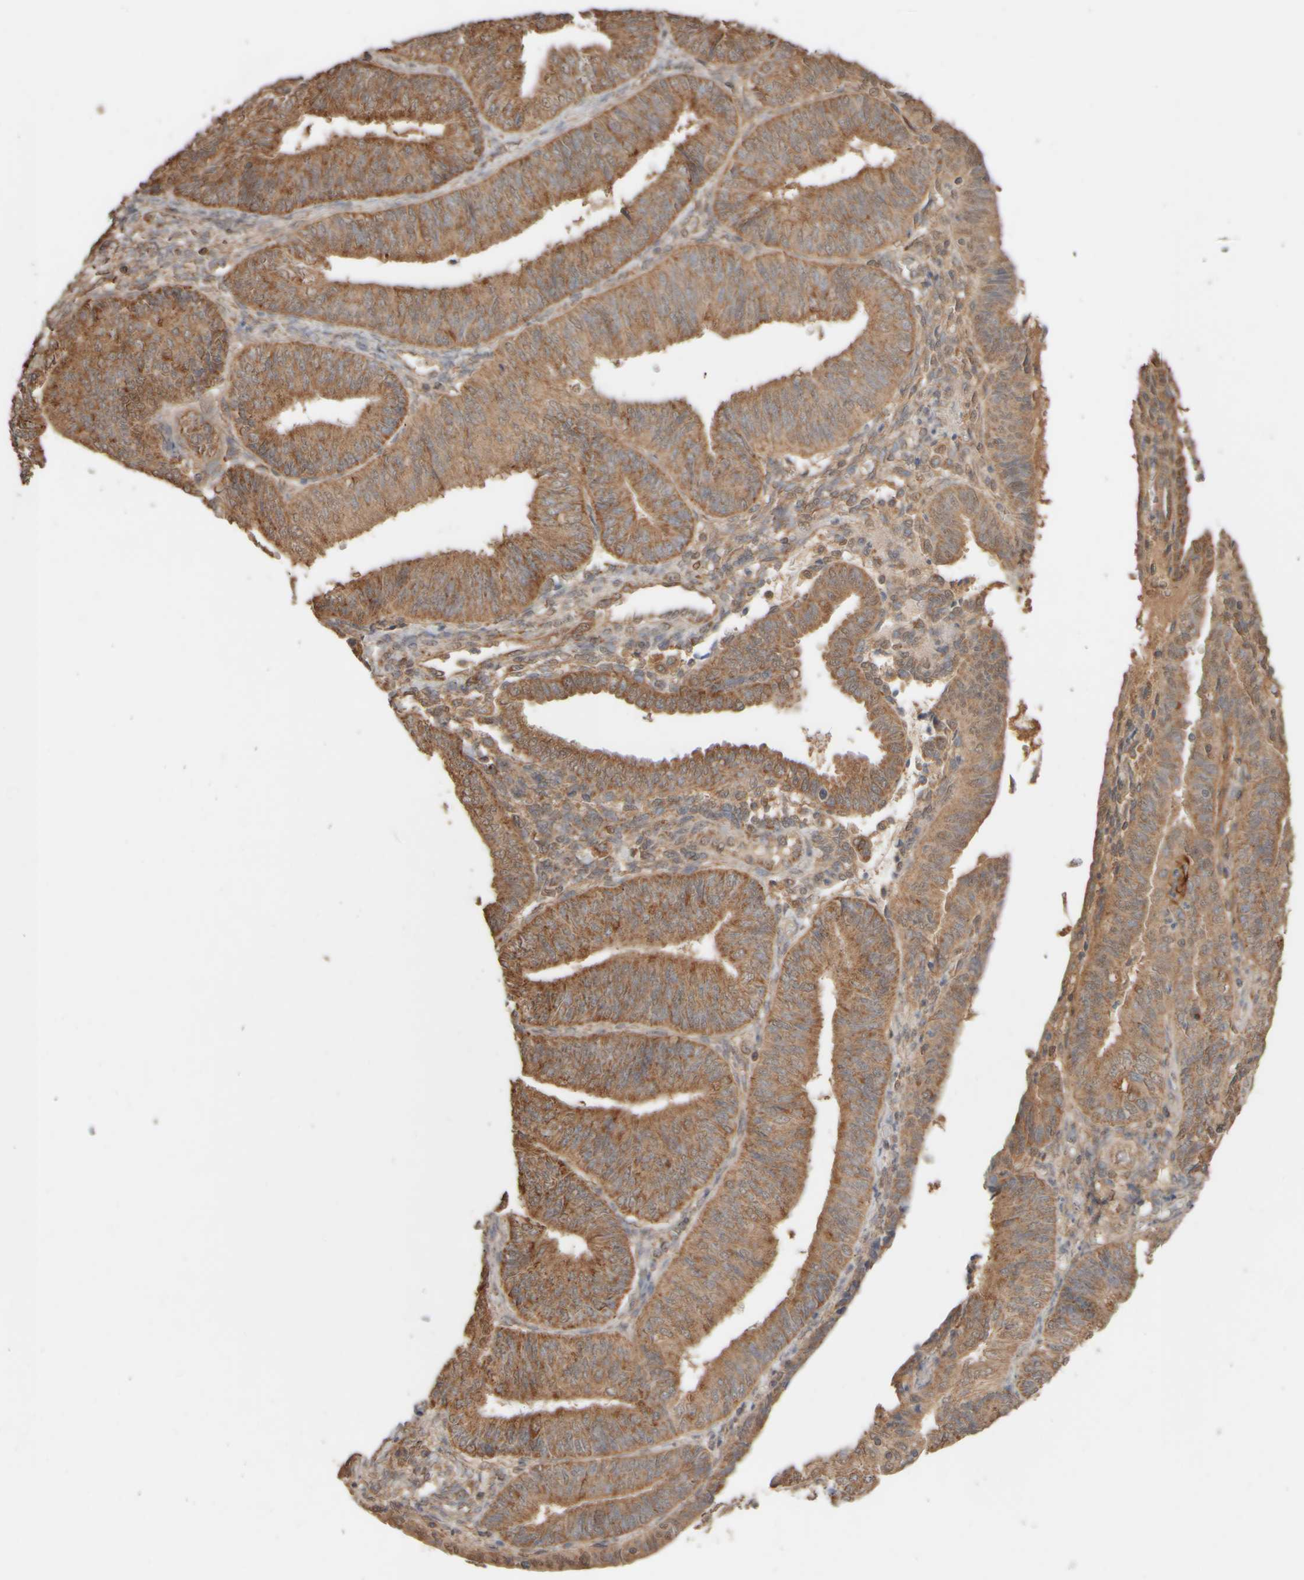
{"staining": {"intensity": "moderate", "quantity": ">75%", "location": "cytoplasmic/membranous"}, "tissue": "endometrial cancer", "cell_type": "Tumor cells", "image_type": "cancer", "snomed": [{"axis": "morphology", "description": "Adenocarcinoma, NOS"}, {"axis": "topography", "description": "Endometrium"}], "caption": "Immunohistochemical staining of endometrial cancer (adenocarcinoma) exhibits medium levels of moderate cytoplasmic/membranous staining in approximately >75% of tumor cells. (DAB (3,3'-diaminobenzidine) = brown stain, brightfield microscopy at high magnification).", "gene": "EIF2B3", "patient": {"sex": "female", "age": 58}}